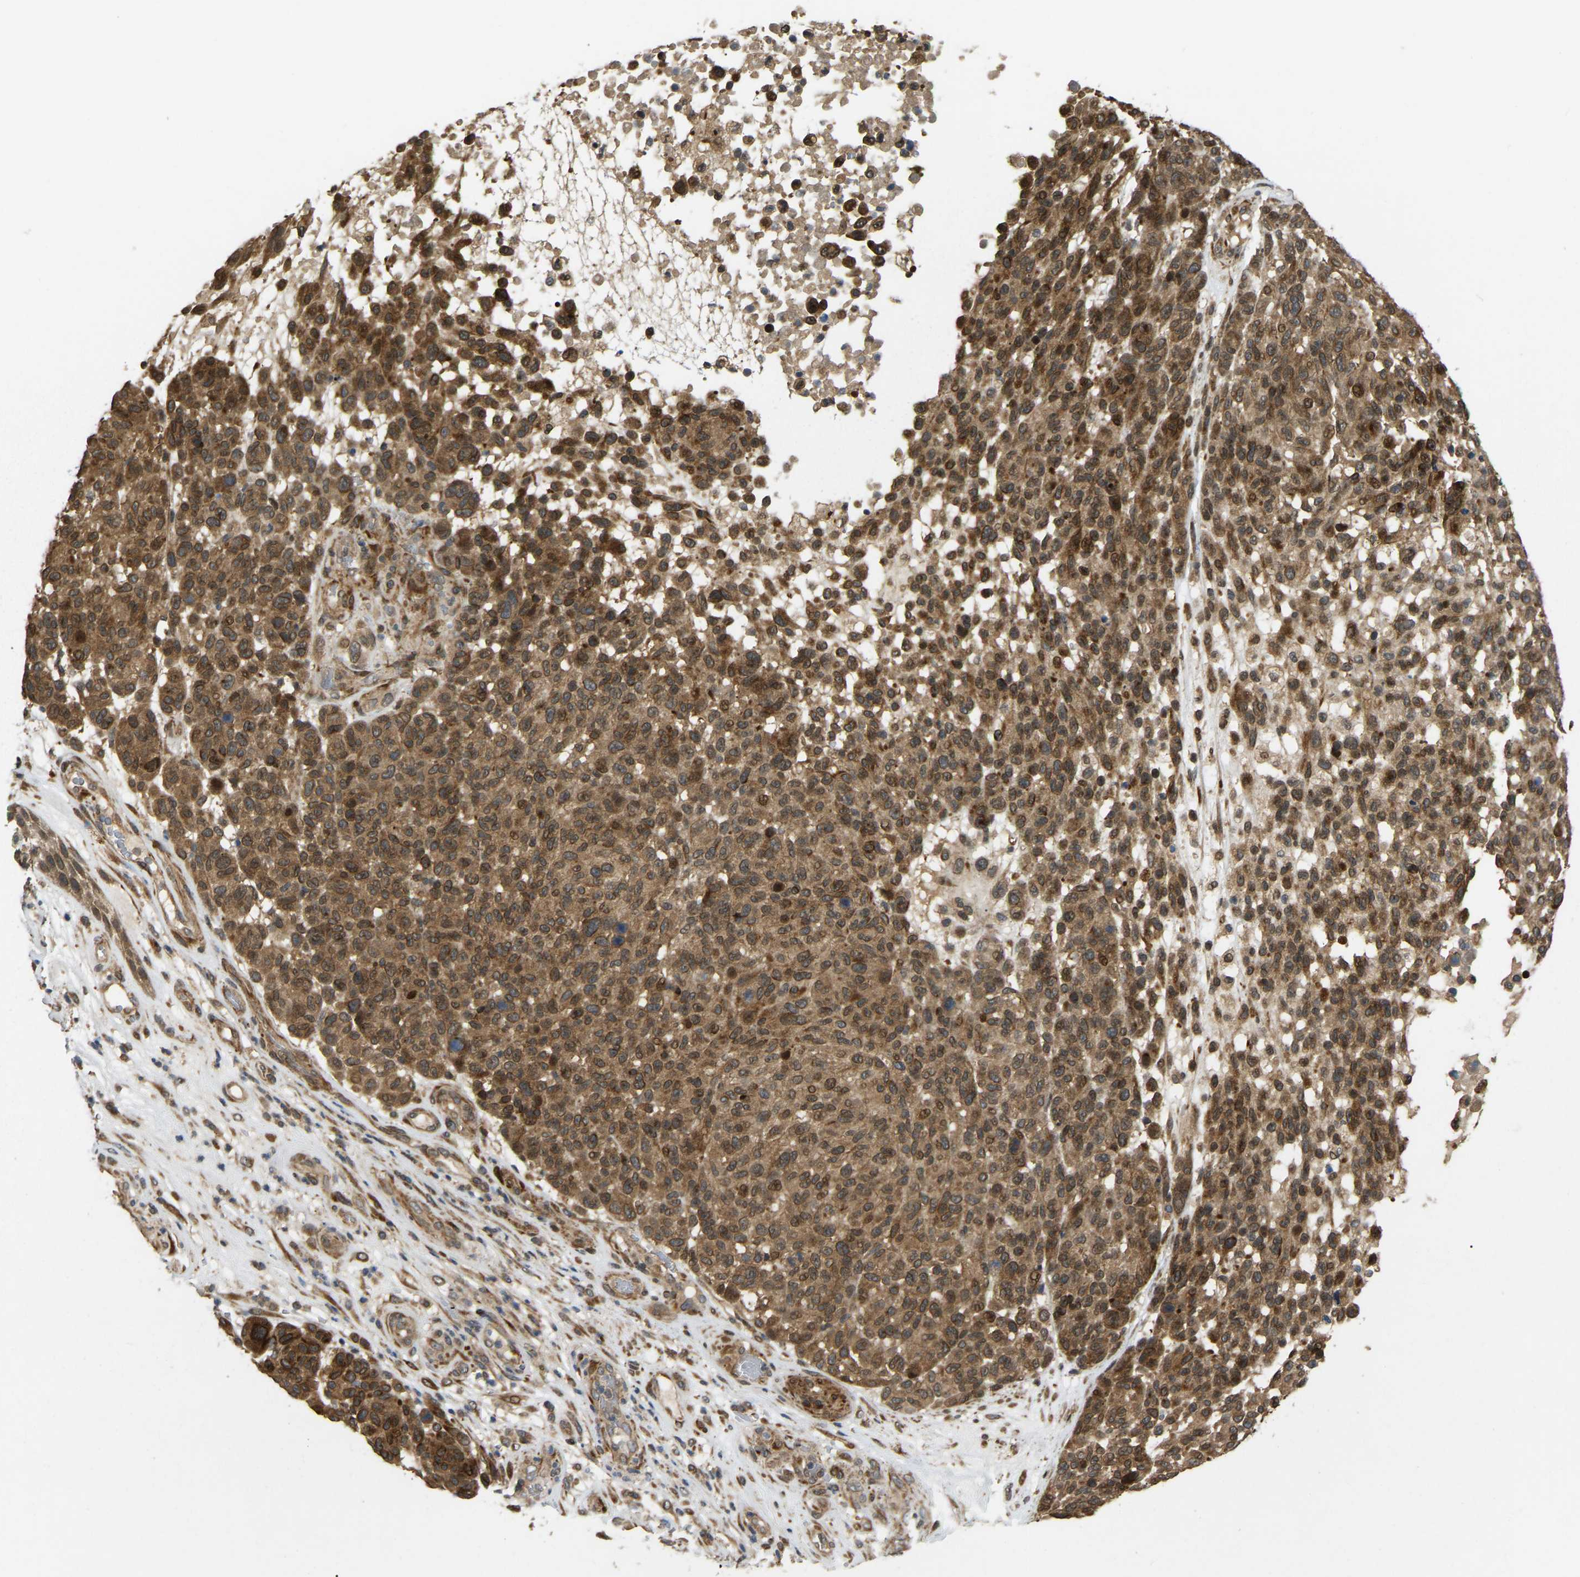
{"staining": {"intensity": "moderate", "quantity": ">75%", "location": "cytoplasmic/membranous,nuclear"}, "tissue": "melanoma", "cell_type": "Tumor cells", "image_type": "cancer", "snomed": [{"axis": "morphology", "description": "Malignant melanoma, NOS"}, {"axis": "topography", "description": "Skin"}], "caption": "Tumor cells exhibit moderate cytoplasmic/membranous and nuclear expression in approximately >75% of cells in melanoma.", "gene": "KIAA1549", "patient": {"sex": "male", "age": 59}}